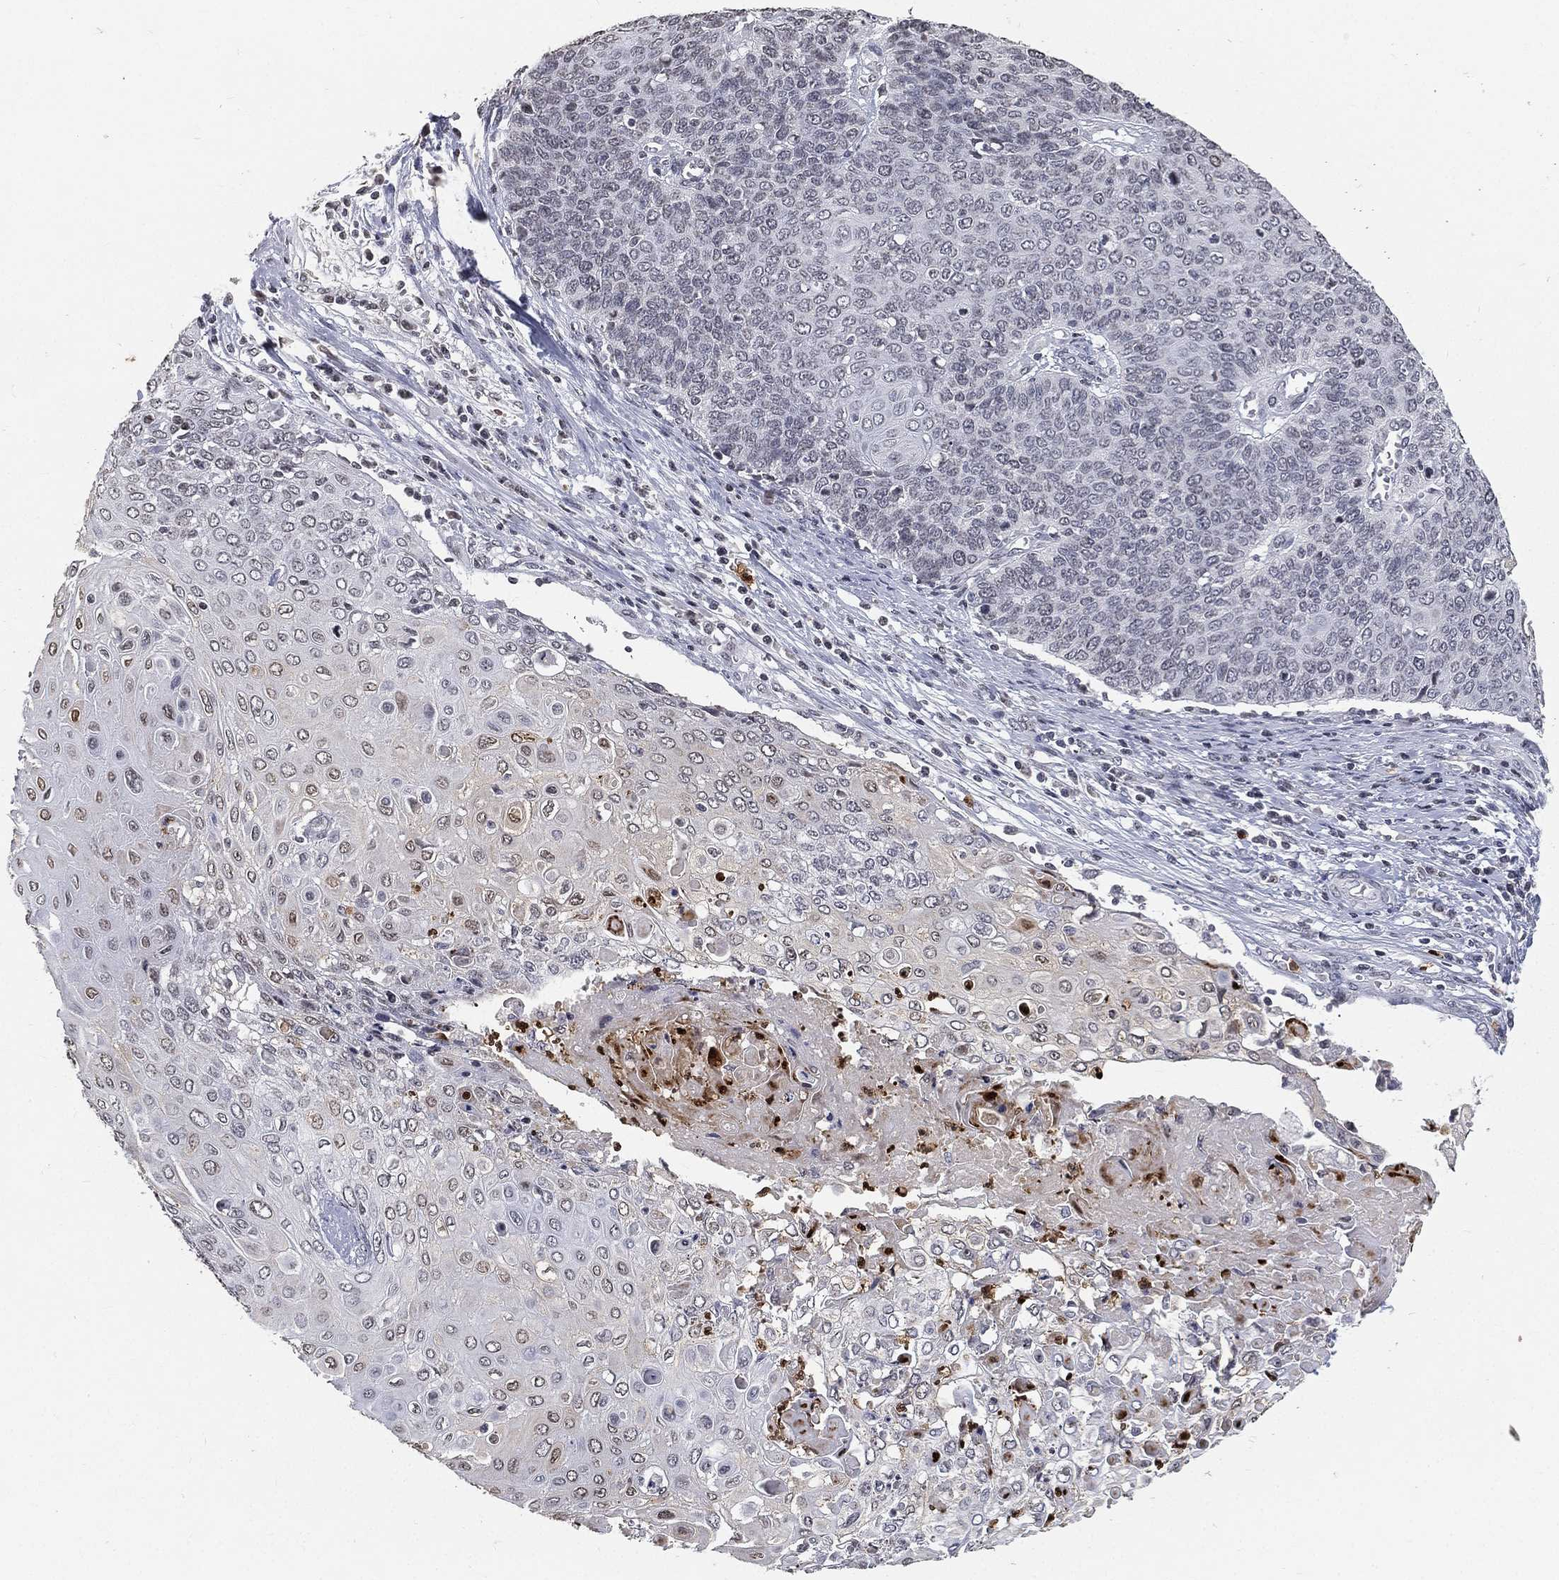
{"staining": {"intensity": "negative", "quantity": "none", "location": "none"}, "tissue": "cervical cancer", "cell_type": "Tumor cells", "image_type": "cancer", "snomed": [{"axis": "morphology", "description": "Squamous cell carcinoma, NOS"}, {"axis": "topography", "description": "Cervix"}], "caption": "Cervical cancer was stained to show a protein in brown. There is no significant staining in tumor cells.", "gene": "ARG1", "patient": {"sex": "female", "age": 39}}